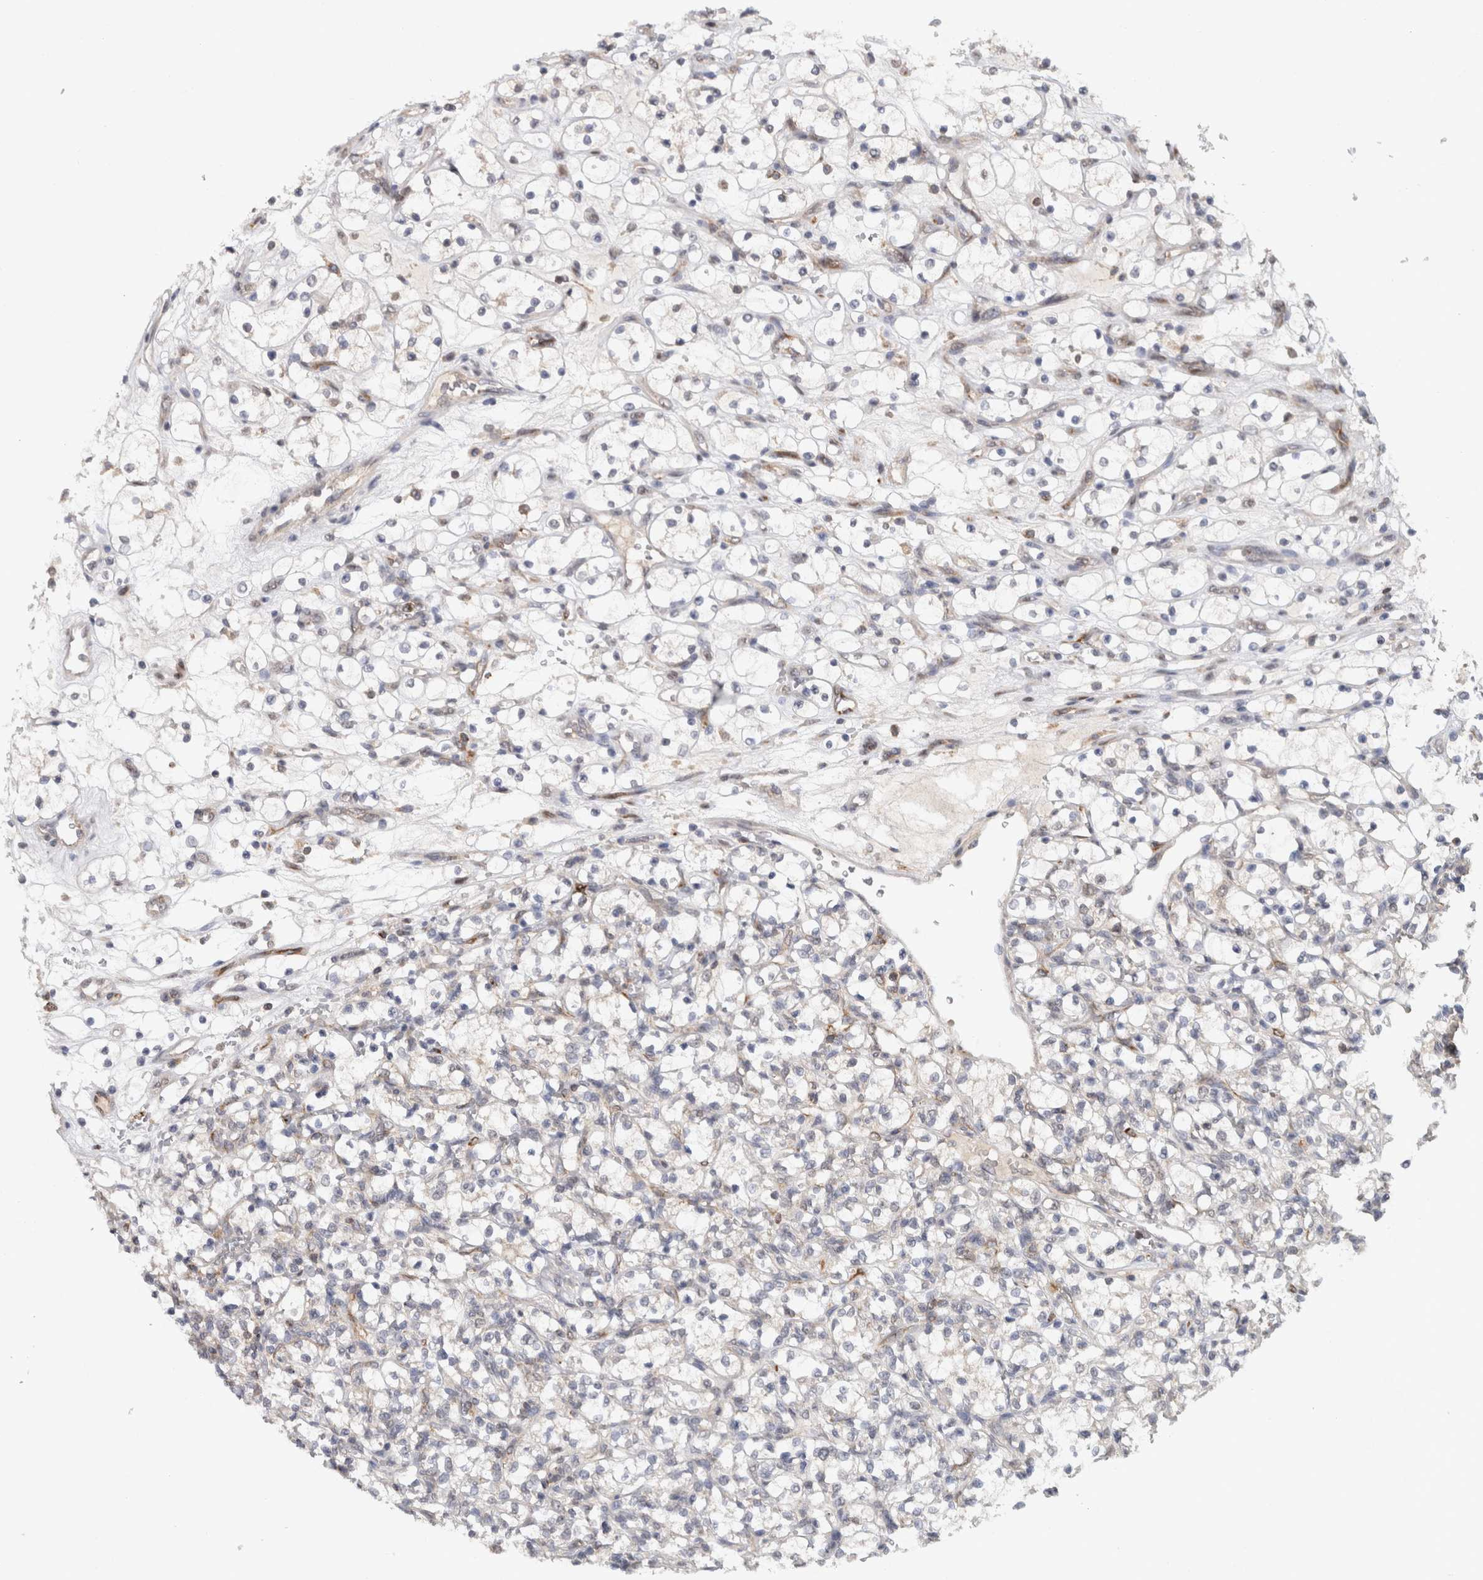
{"staining": {"intensity": "negative", "quantity": "none", "location": "none"}, "tissue": "renal cancer", "cell_type": "Tumor cells", "image_type": "cancer", "snomed": [{"axis": "morphology", "description": "Adenocarcinoma, NOS"}, {"axis": "topography", "description": "Kidney"}], "caption": "Tumor cells are negative for protein expression in human renal cancer (adenocarcinoma).", "gene": "HMOX2", "patient": {"sex": "female", "age": 69}}